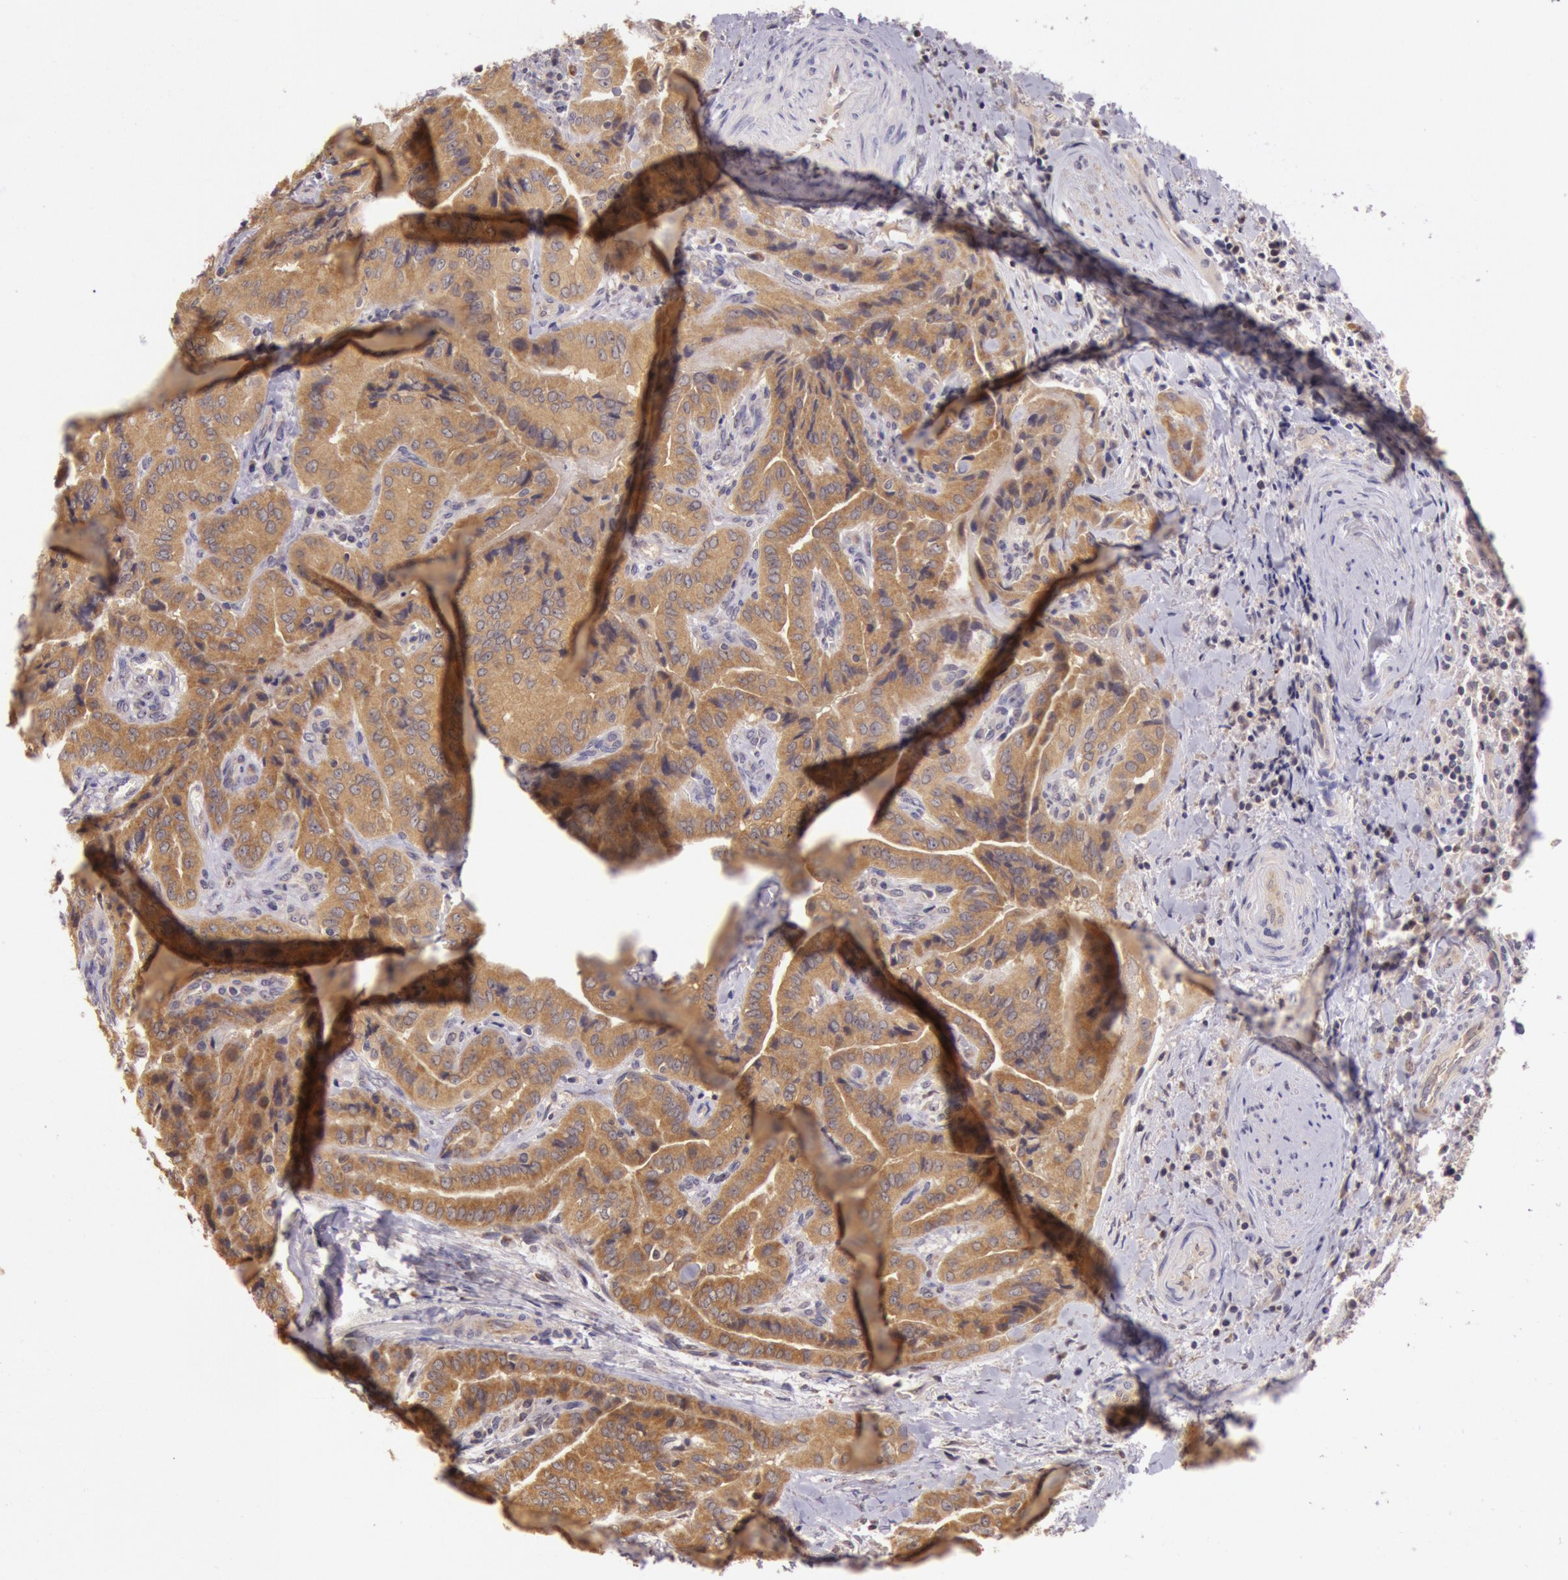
{"staining": {"intensity": "moderate", "quantity": ">75%", "location": "cytoplasmic/membranous"}, "tissue": "thyroid cancer", "cell_type": "Tumor cells", "image_type": "cancer", "snomed": [{"axis": "morphology", "description": "Papillary adenocarcinoma, NOS"}, {"axis": "topography", "description": "Thyroid gland"}], "caption": "Thyroid cancer tissue shows moderate cytoplasmic/membranous staining in approximately >75% of tumor cells, visualized by immunohistochemistry.", "gene": "CDK16", "patient": {"sex": "female", "age": 71}}